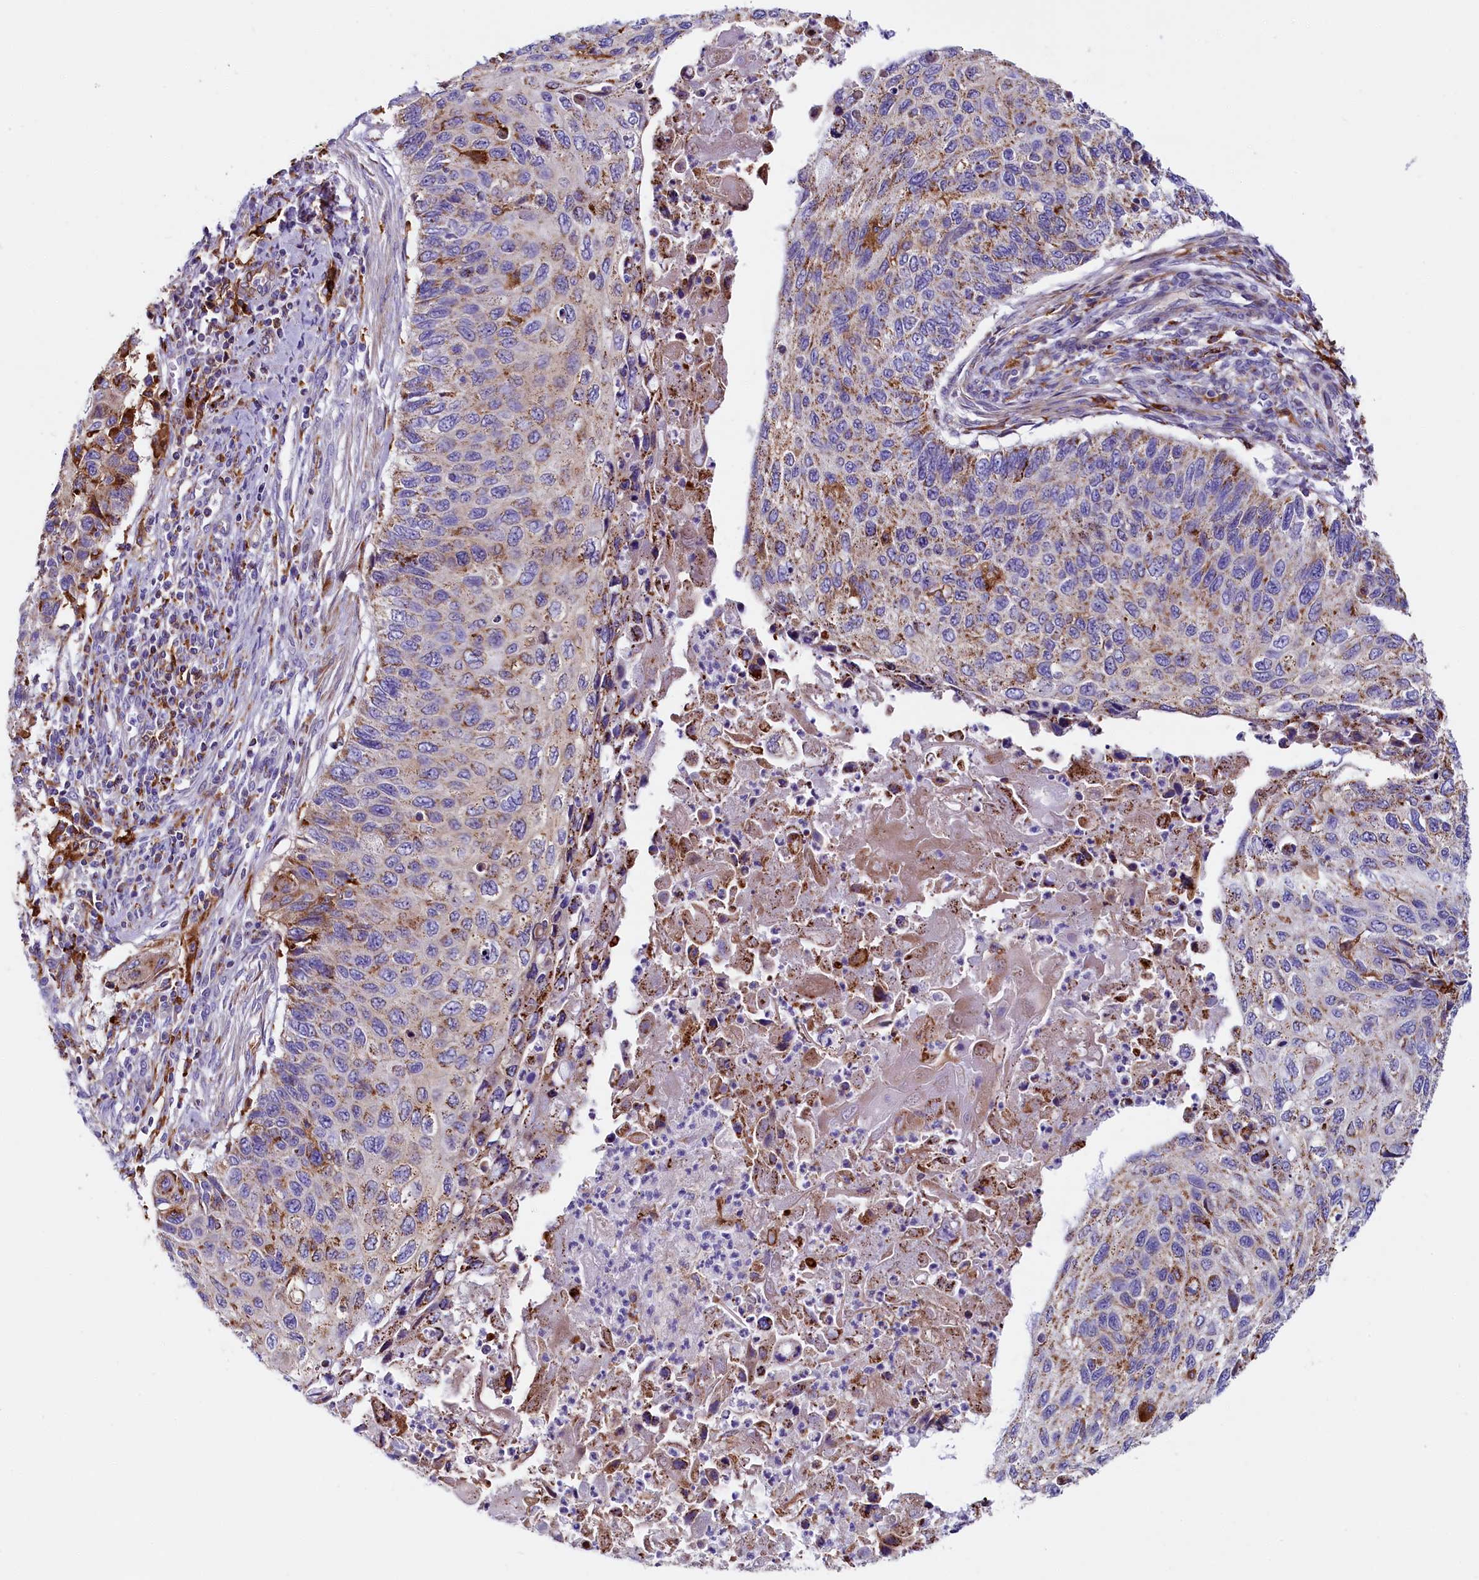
{"staining": {"intensity": "weak", "quantity": "25%-75%", "location": "cytoplasmic/membranous"}, "tissue": "cervical cancer", "cell_type": "Tumor cells", "image_type": "cancer", "snomed": [{"axis": "morphology", "description": "Squamous cell carcinoma, NOS"}, {"axis": "topography", "description": "Cervix"}], "caption": "Weak cytoplasmic/membranous protein positivity is present in about 25%-75% of tumor cells in cervical cancer (squamous cell carcinoma).", "gene": "IL20RA", "patient": {"sex": "female", "age": 70}}